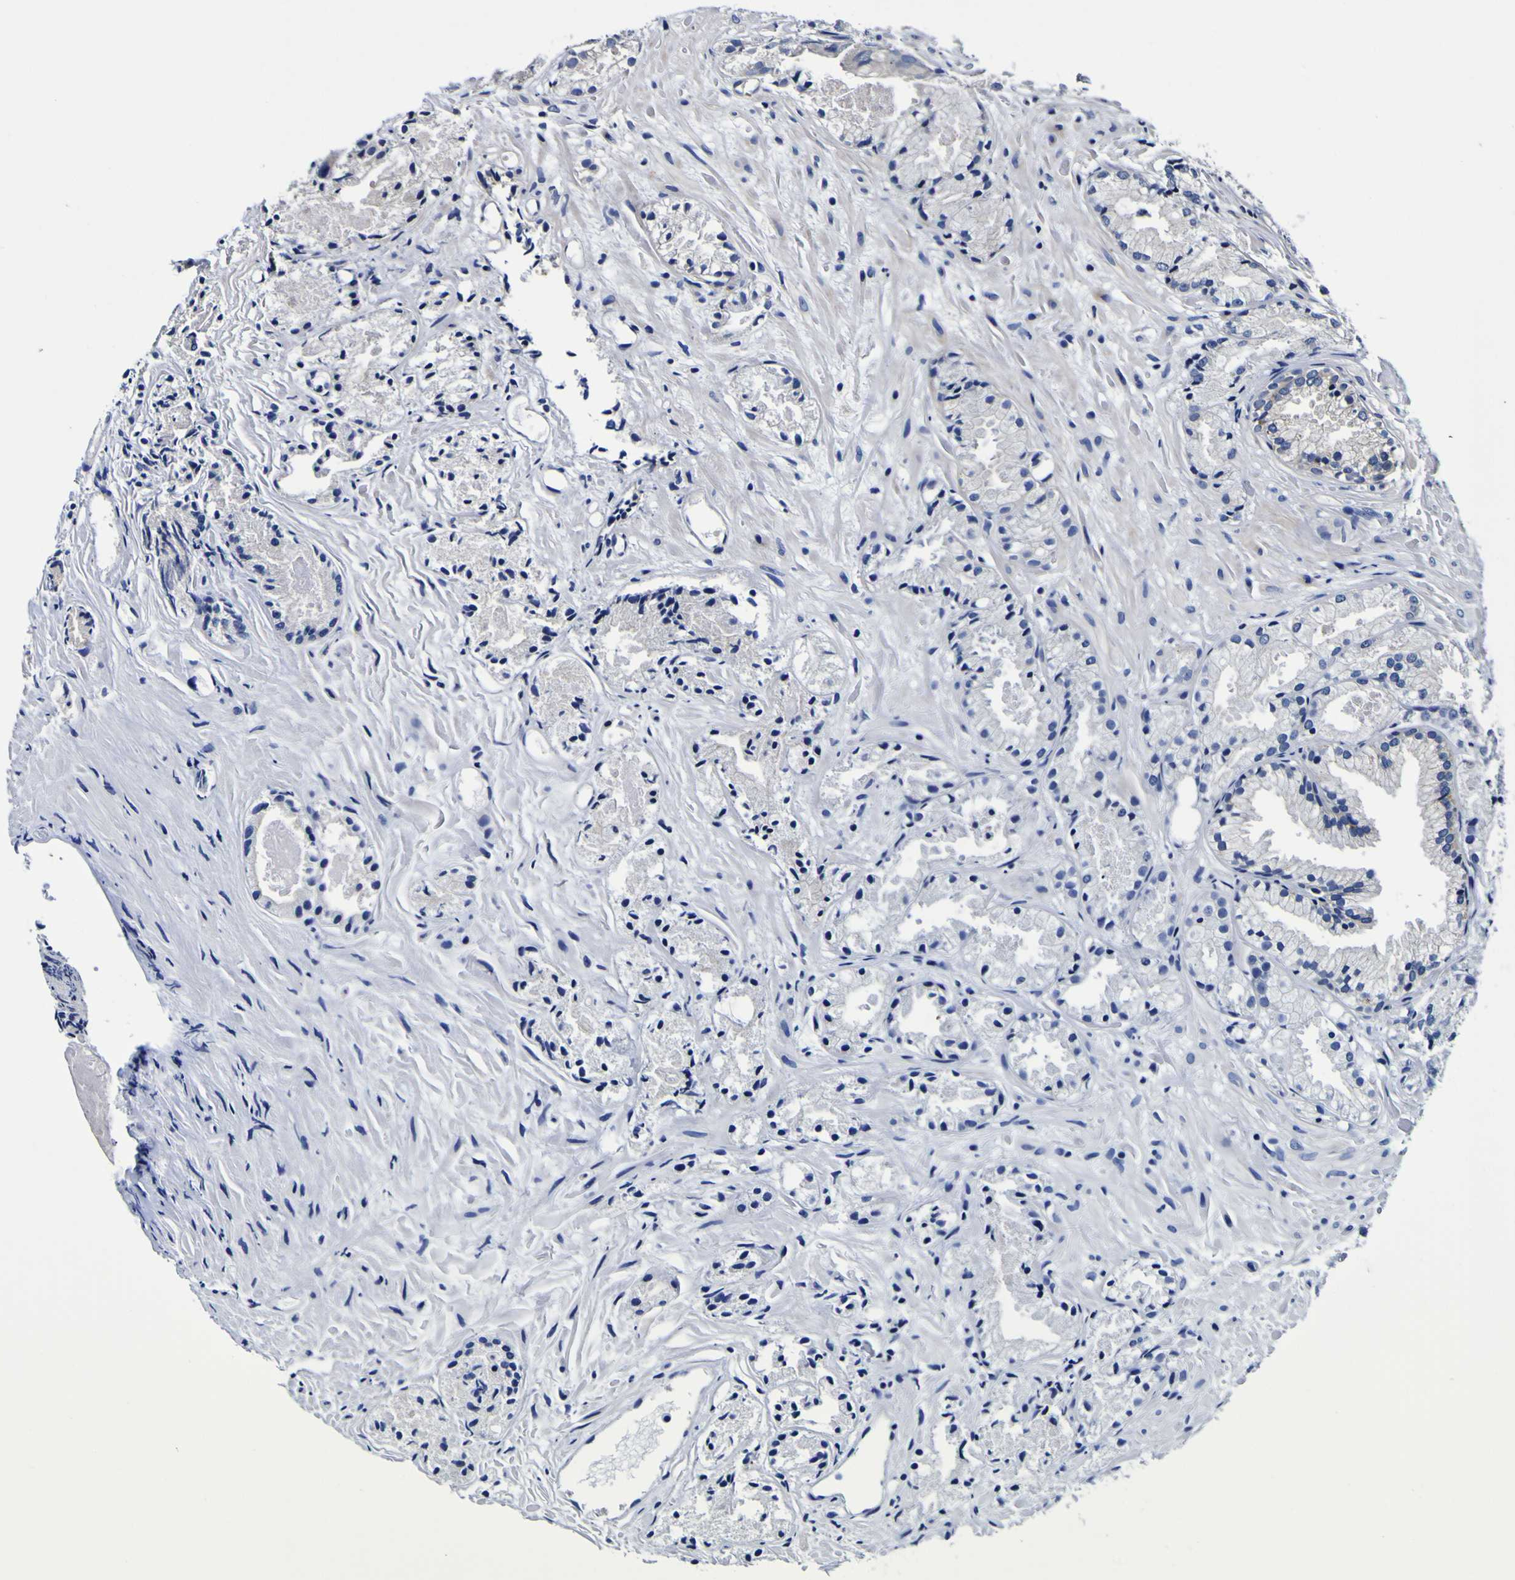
{"staining": {"intensity": "negative", "quantity": "none", "location": "none"}, "tissue": "prostate cancer", "cell_type": "Tumor cells", "image_type": "cancer", "snomed": [{"axis": "morphology", "description": "Adenocarcinoma, Low grade"}, {"axis": "topography", "description": "Prostate"}], "caption": "Prostate cancer was stained to show a protein in brown. There is no significant positivity in tumor cells.", "gene": "PDLIM4", "patient": {"sex": "male", "age": 72}}